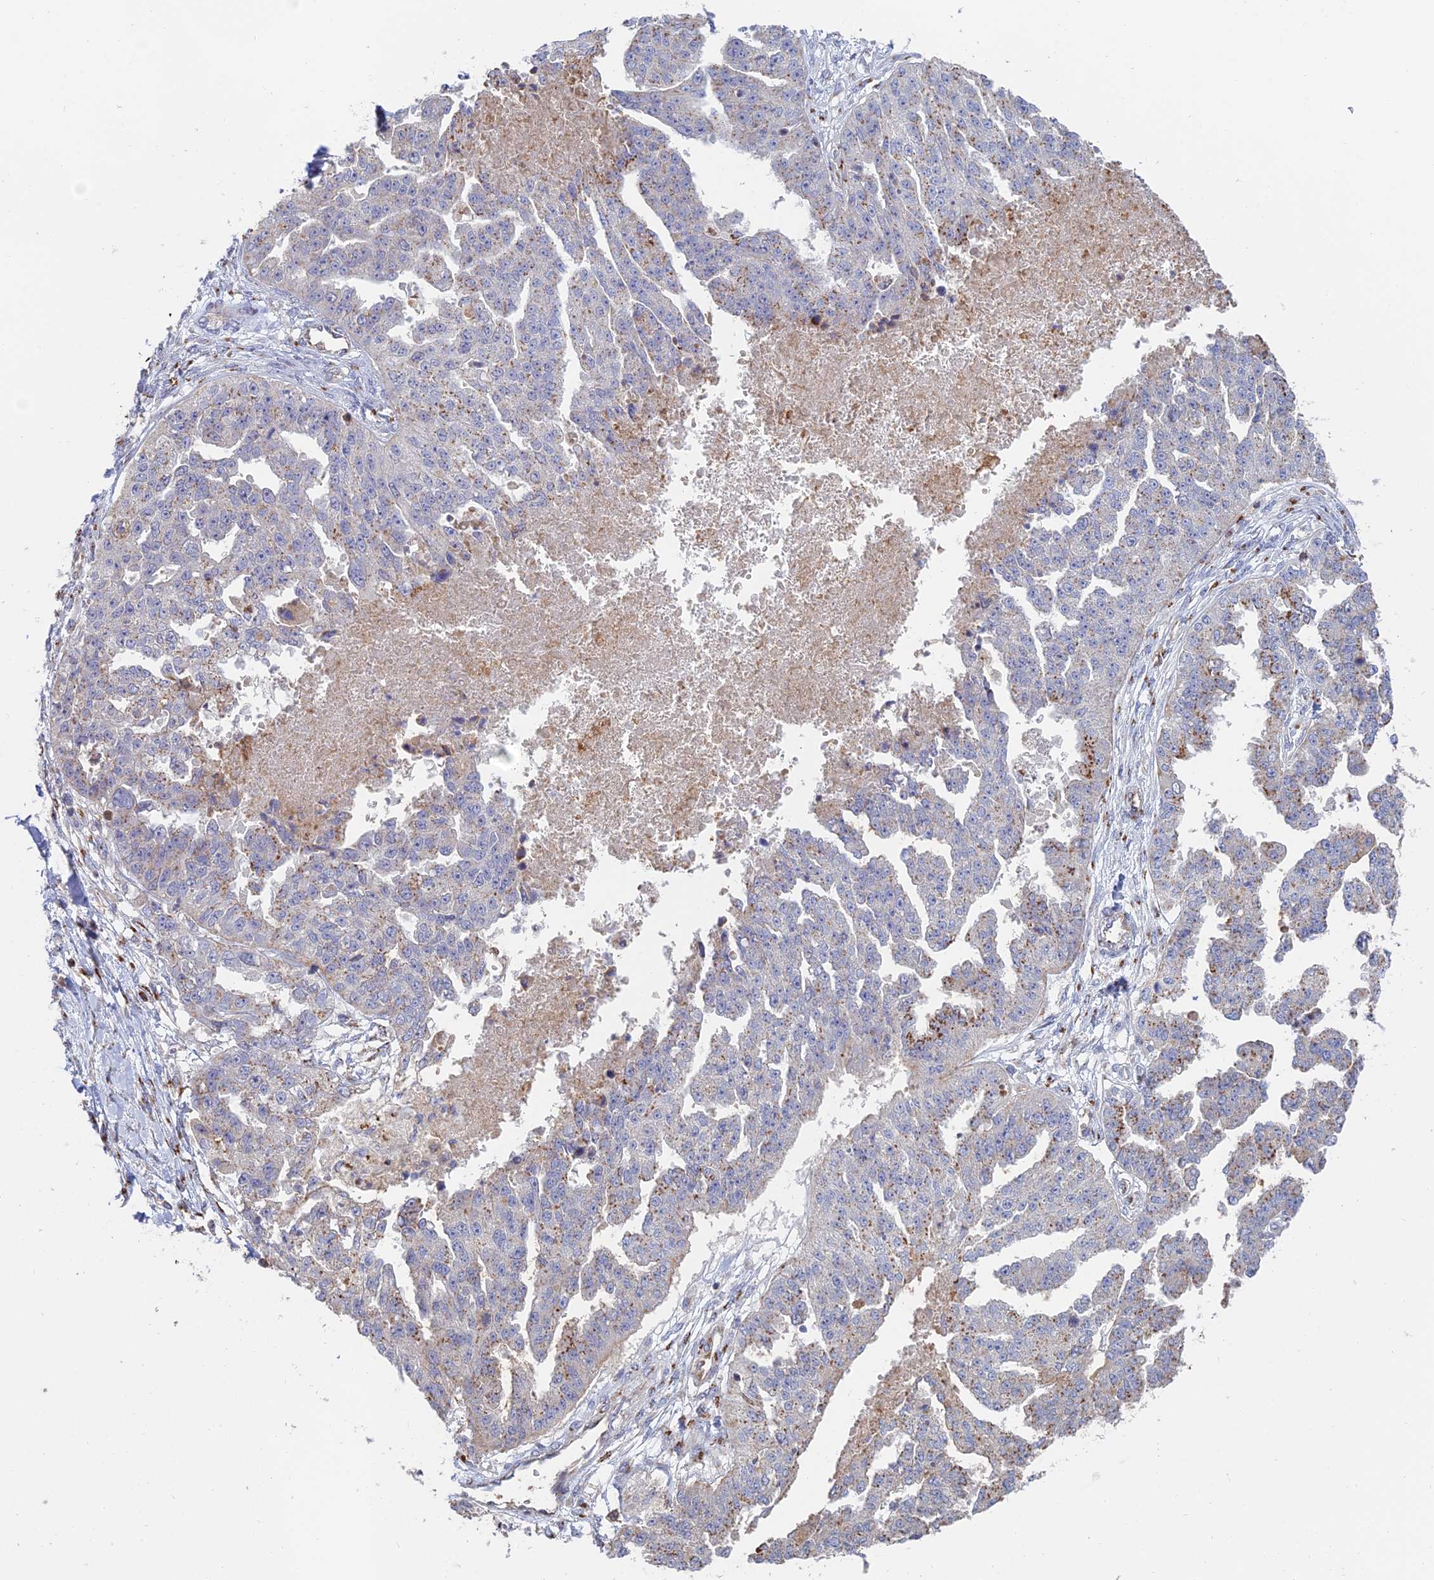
{"staining": {"intensity": "moderate", "quantity": "25%-75%", "location": "cytoplasmic/membranous"}, "tissue": "ovarian cancer", "cell_type": "Tumor cells", "image_type": "cancer", "snomed": [{"axis": "morphology", "description": "Cystadenocarcinoma, serous, NOS"}, {"axis": "topography", "description": "Ovary"}], "caption": "Tumor cells show medium levels of moderate cytoplasmic/membranous expression in about 25%-75% of cells in human ovarian cancer (serous cystadenocarcinoma).", "gene": "HS2ST1", "patient": {"sex": "female", "age": 58}}